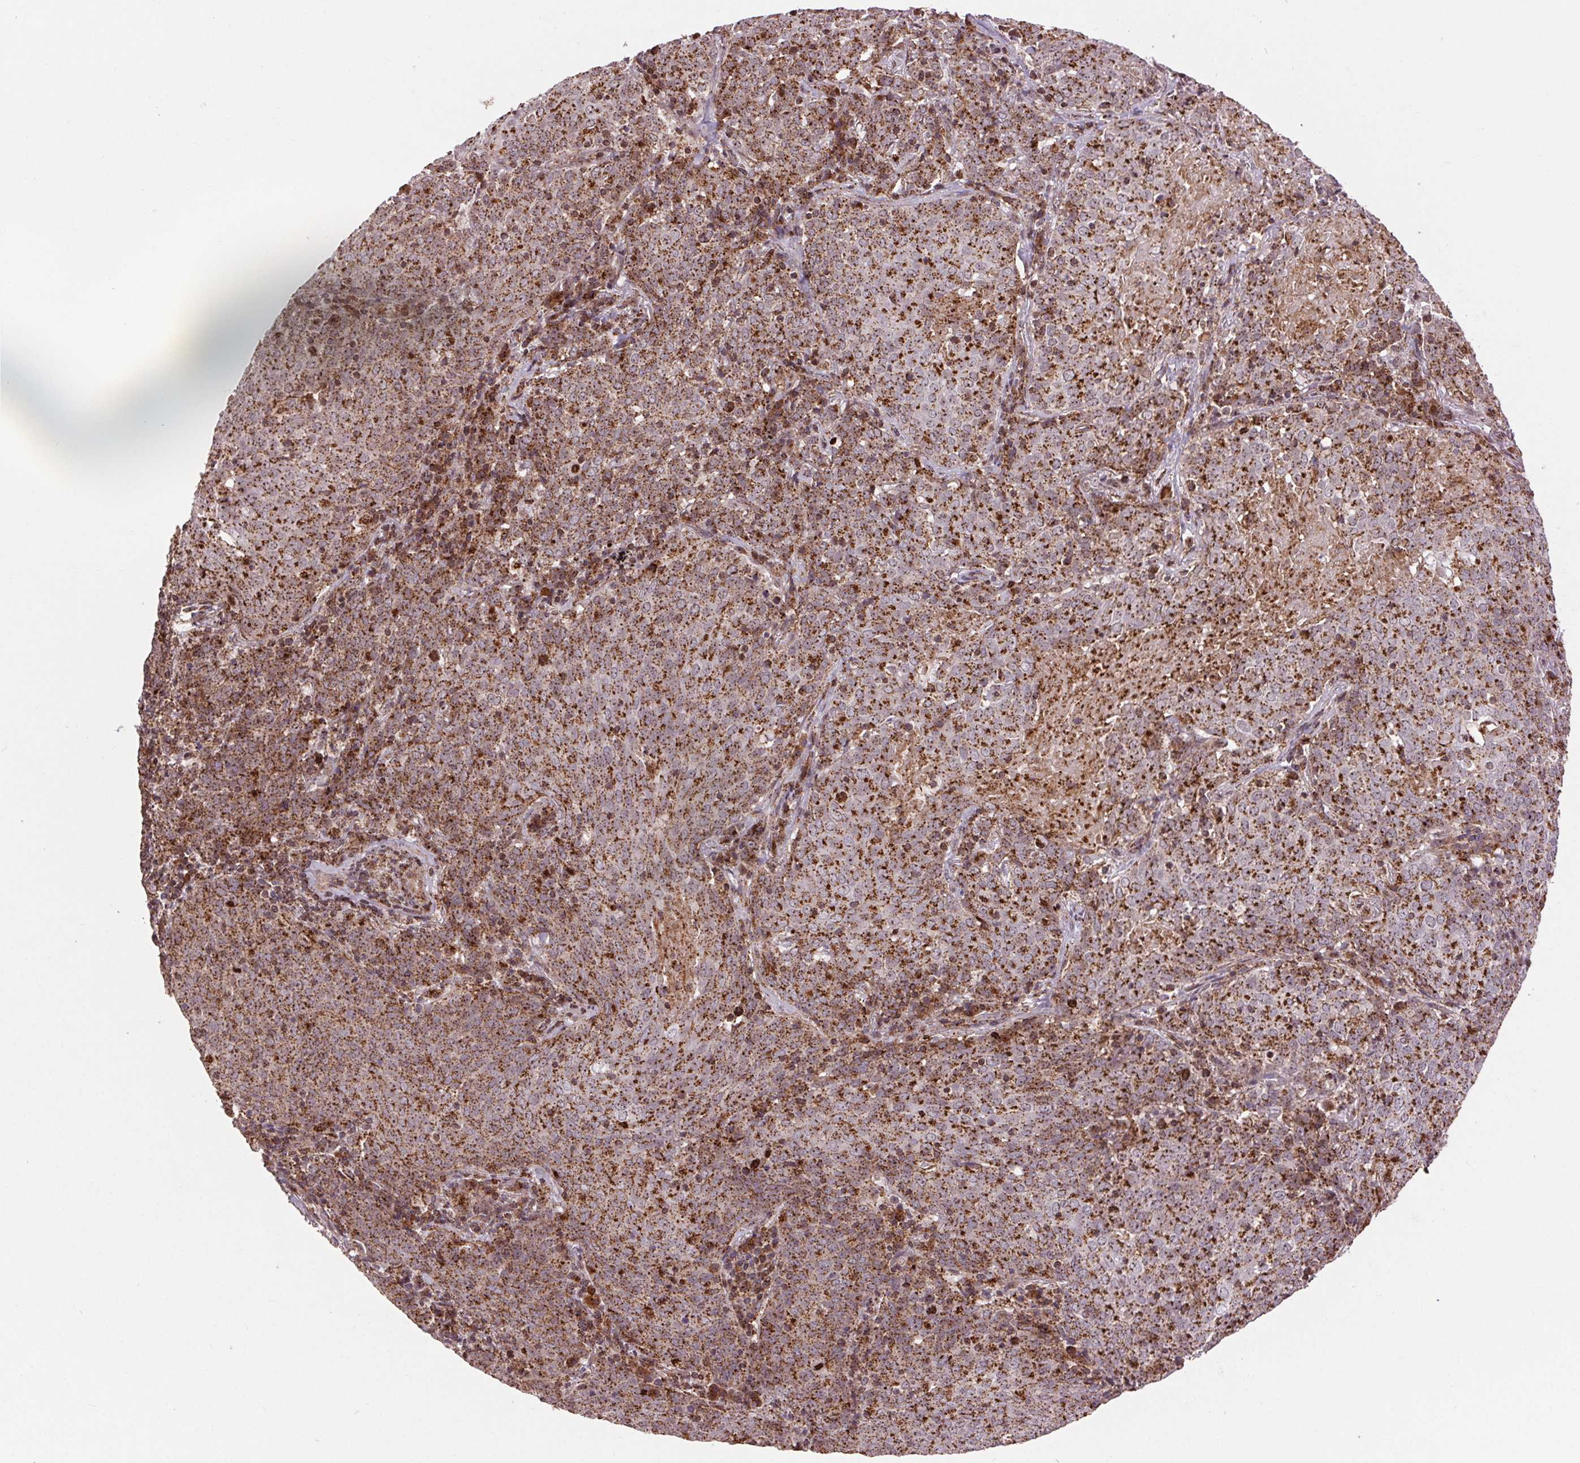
{"staining": {"intensity": "strong", "quantity": ">75%", "location": "cytoplasmic/membranous"}, "tissue": "lung cancer", "cell_type": "Tumor cells", "image_type": "cancer", "snomed": [{"axis": "morphology", "description": "Squamous cell carcinoma, NOS"}, {"axis": "topography", "description": "Lung"}], "caption": "Tumor cells demonstrate high levels of strong cytoplasmic/membranous expression in about >75% of cells in lung cancer.", "gene": "CHMP4B", "patient": {"sex": "male", "age": 82}}